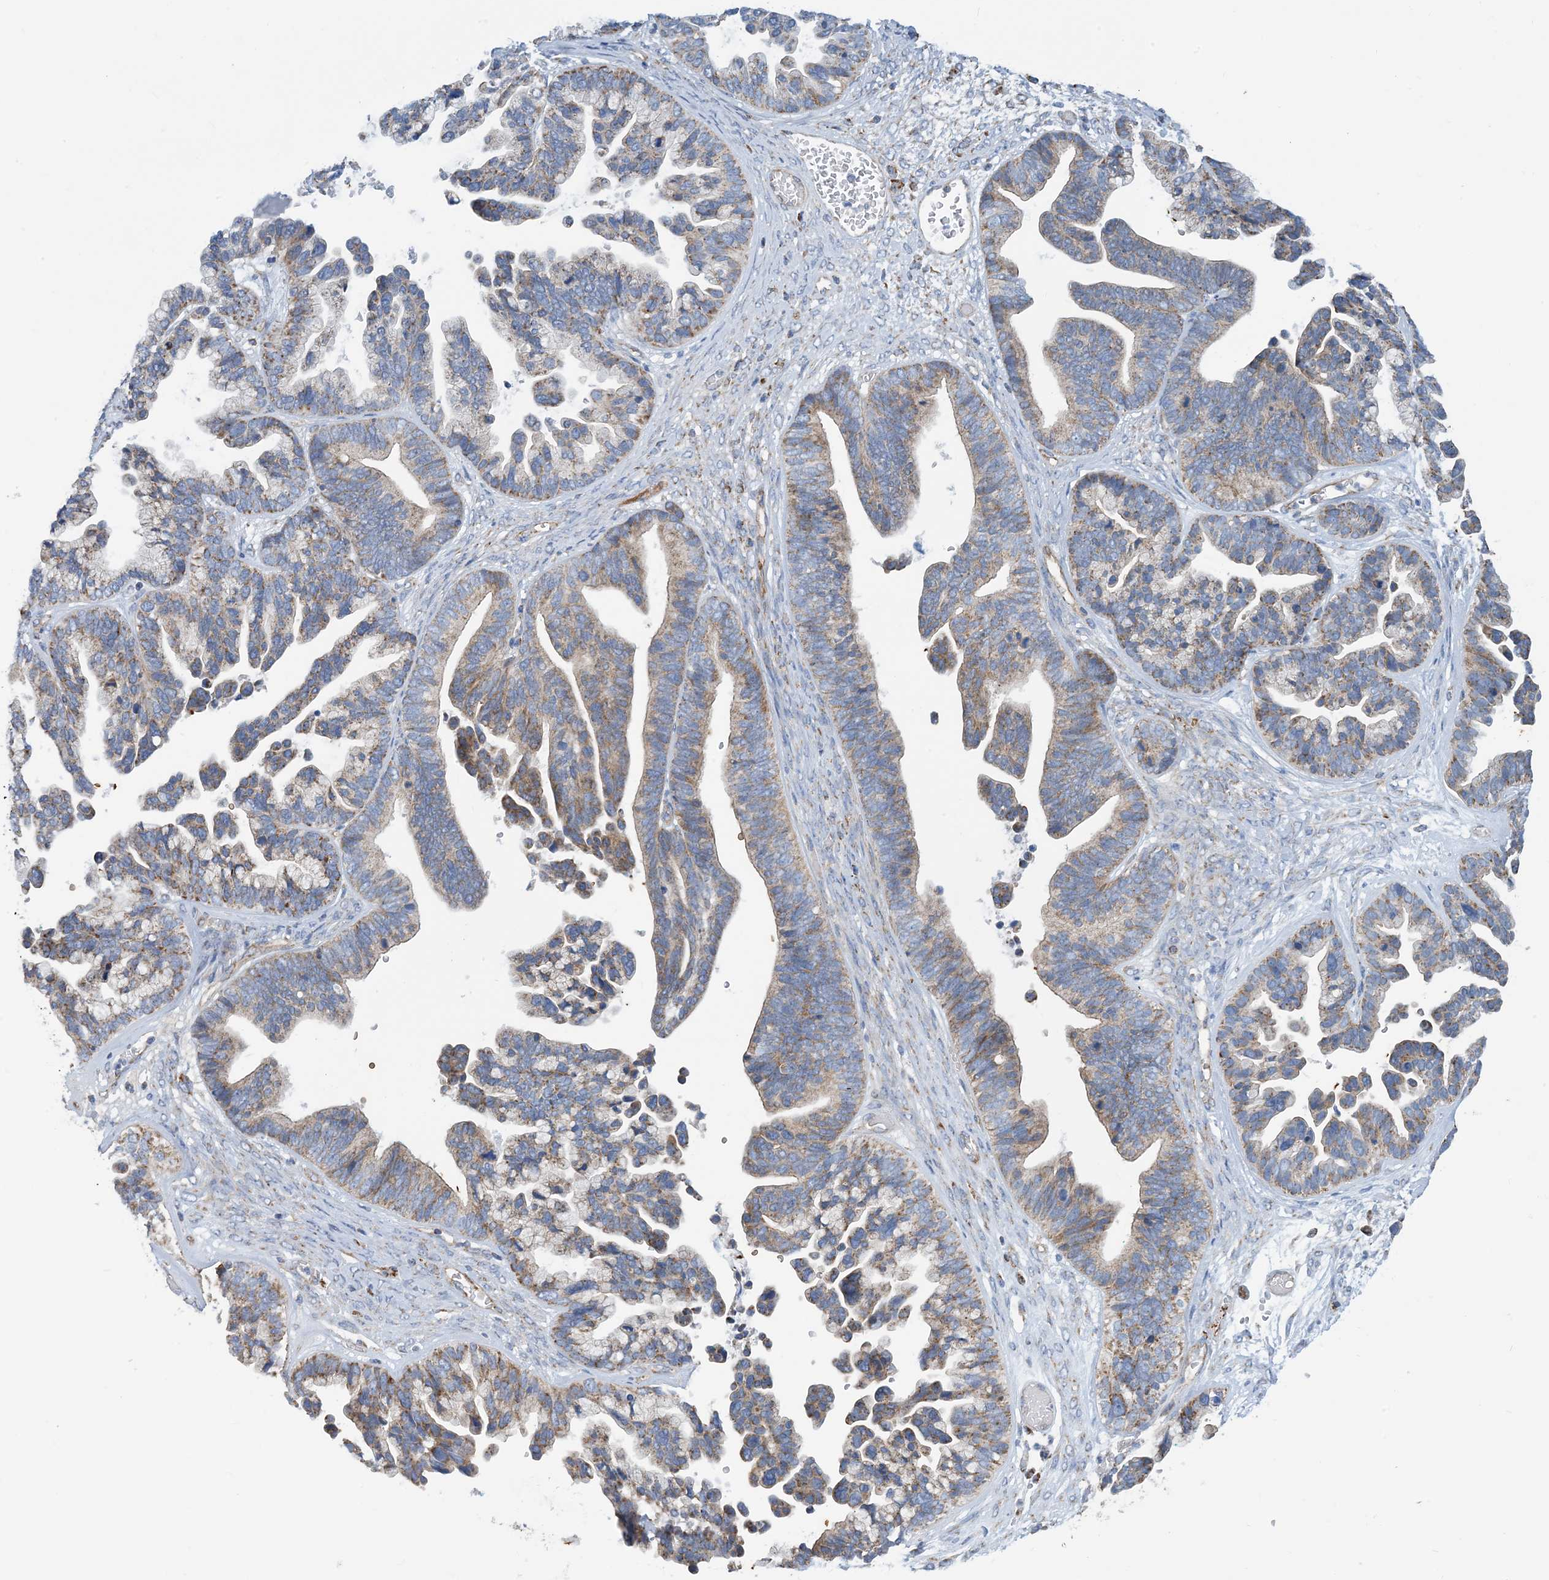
{"staining": {"intensity": "moderate", "quantity": ">75%", "location": "cytoplasmic/membranous"}, "tissue": "ovarian cancer", "cell_type": "Tumor cells", "image_type": "cancer", "snomed": [{"axis": "morphology", "description": "Cystadenocarcinoma, serous, NOS"}, {"axis": "topography", "description": "Ovary"}], "caption": "Immunohistochemistry (IHC) image of neoplastic tissue: ovarian cancer (serous cystadenocarcinoma) stained using immunohistochemistry demonstrates medium levels of moderate protein expression localized specifically in the cytoplasmic/membranous of tumor cells, appearing as a cytoplasmic/membranous brown color.", "gene": "PHOSPHO2", "patient": {"sex": "female", "age": 56}}